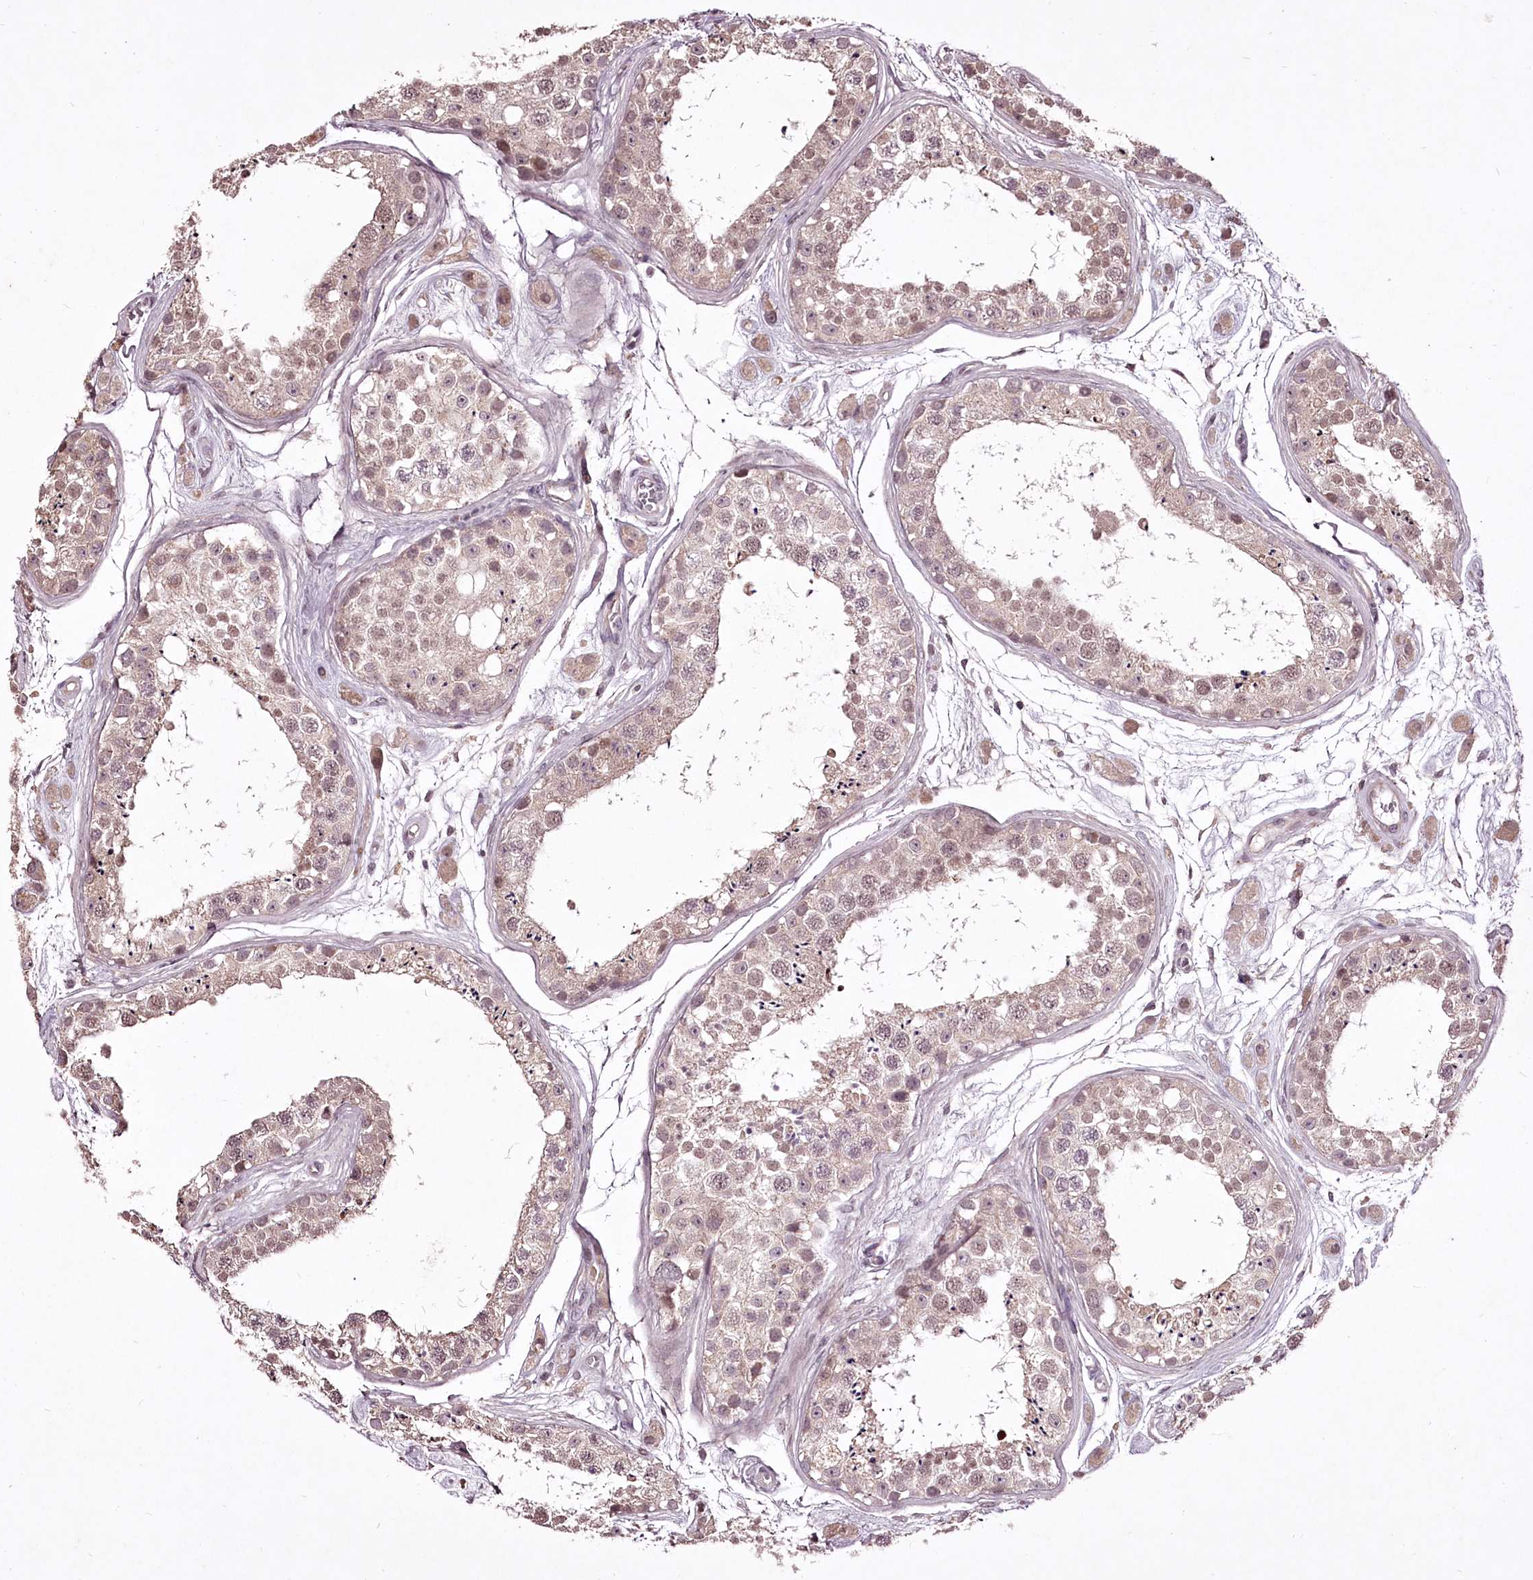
{"staining": {"intensity": "weak", "quantity": ">75%", "location": "cytoplasmic/membranous,nuclear"}, "tissue": "testis", "cell_type": "Cells in seminiferous ducts", "image_type": "normal", "snomed": [{"axis": "morphology", "description": "Normal tissue, NOS"}, {"axis": "topography", "description": "Testis"}], "caption": "The histopathology image exhibits staining of benign testis, revealing weak cytoplasmic/membranous,nuclear protein staining (brown color) within cells in seminiferous ducts.", "gene": "ADRA1D", "patient": {"sex": "male", "age": 25}}